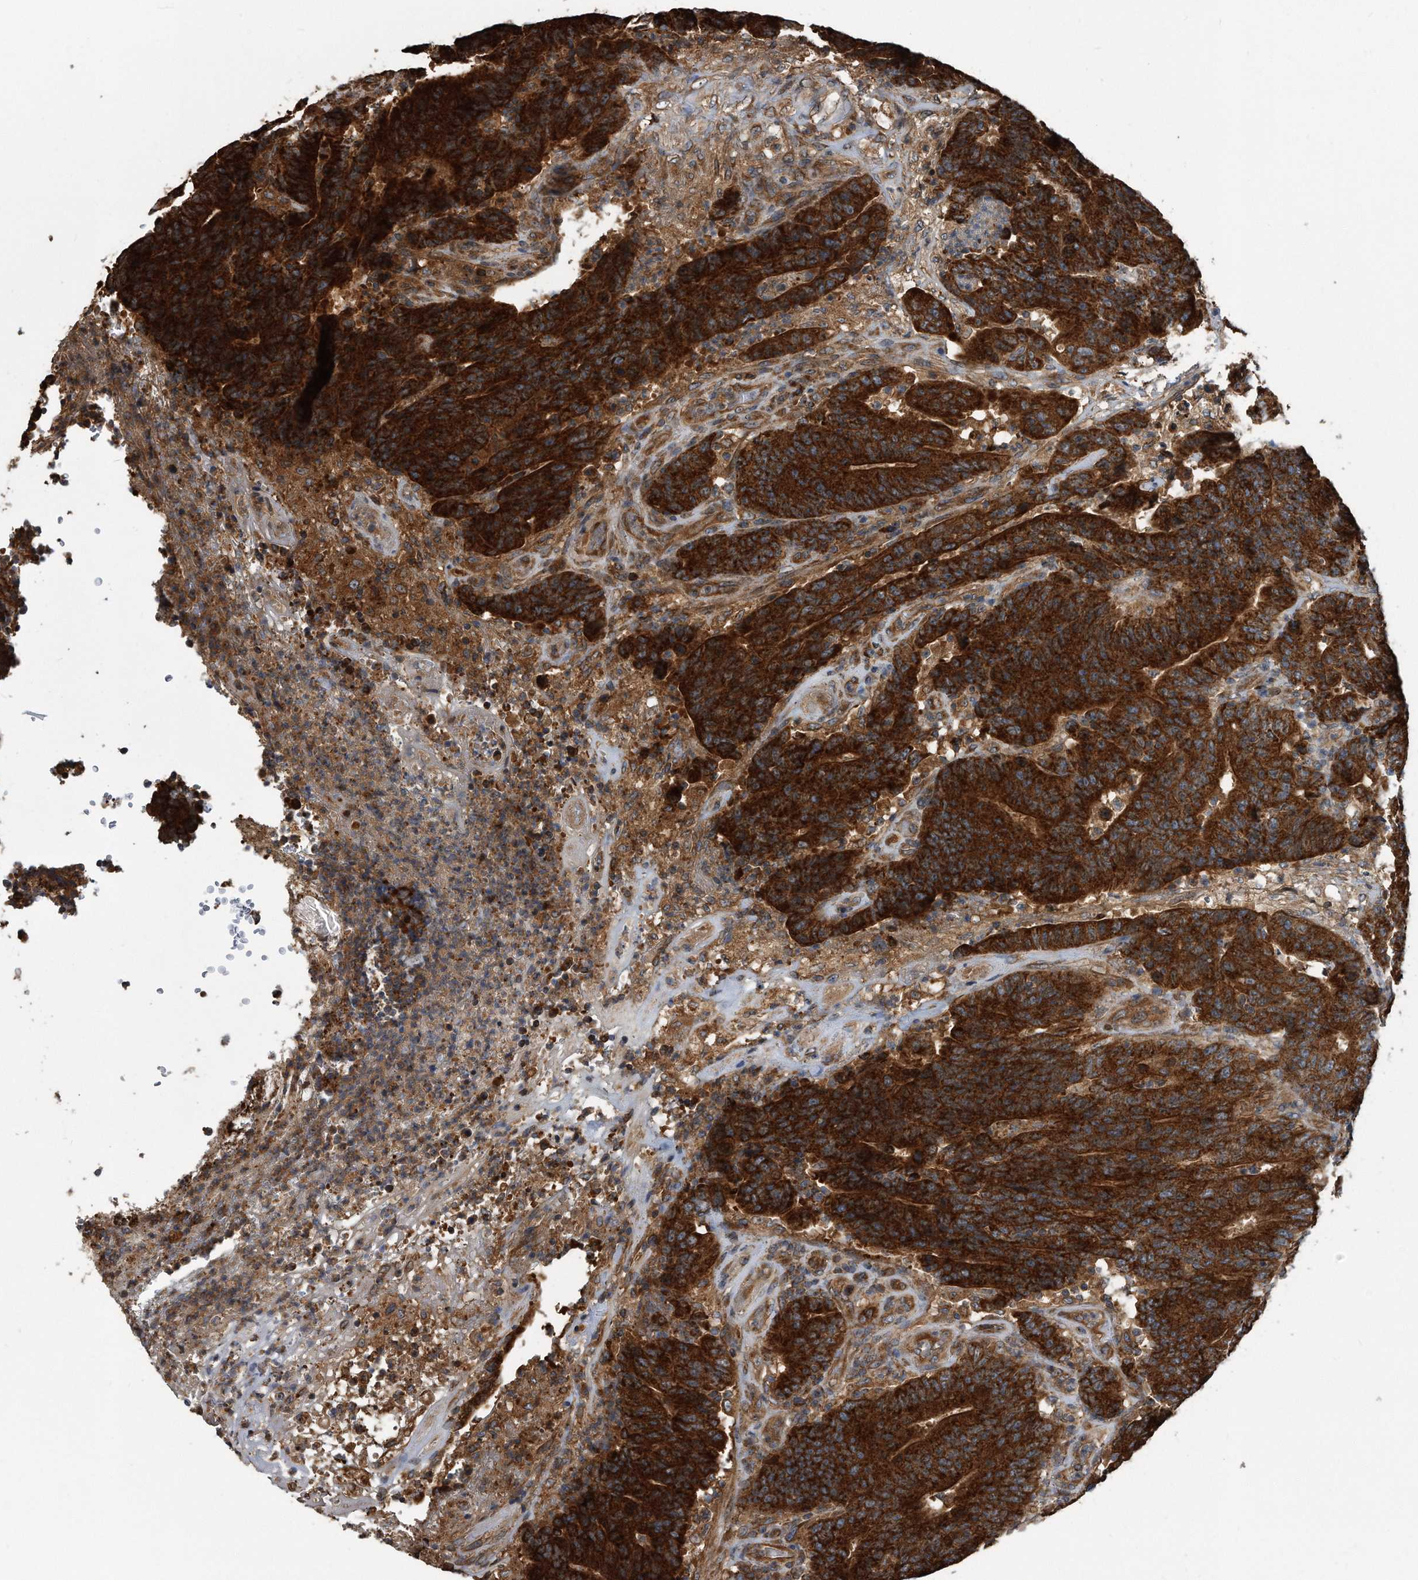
{"staining": {"intensity": "strong", "quantity": ">75%", "location": "cytoplasmic/membranous"}, "tissue": "colorectal cancer", "cell_type": "Tumor cells", "image_type": "cancer", "snomed": [{"axis": "morphology", "description": "Normal tissue, NOS"}, {"axis": "morphology", "description": "Adenocarcinoma, NOS"}, {"axis": "topography", "description": "Colon"}], "caption": "Tumor cells demonstrate high levels of strong cytoplasmic/membranous expression in approximately >75% of cells in adenocarcinoma (colorectal).", "gene": "FAM136A", "patient": {"sex": "female", "age": 75}}